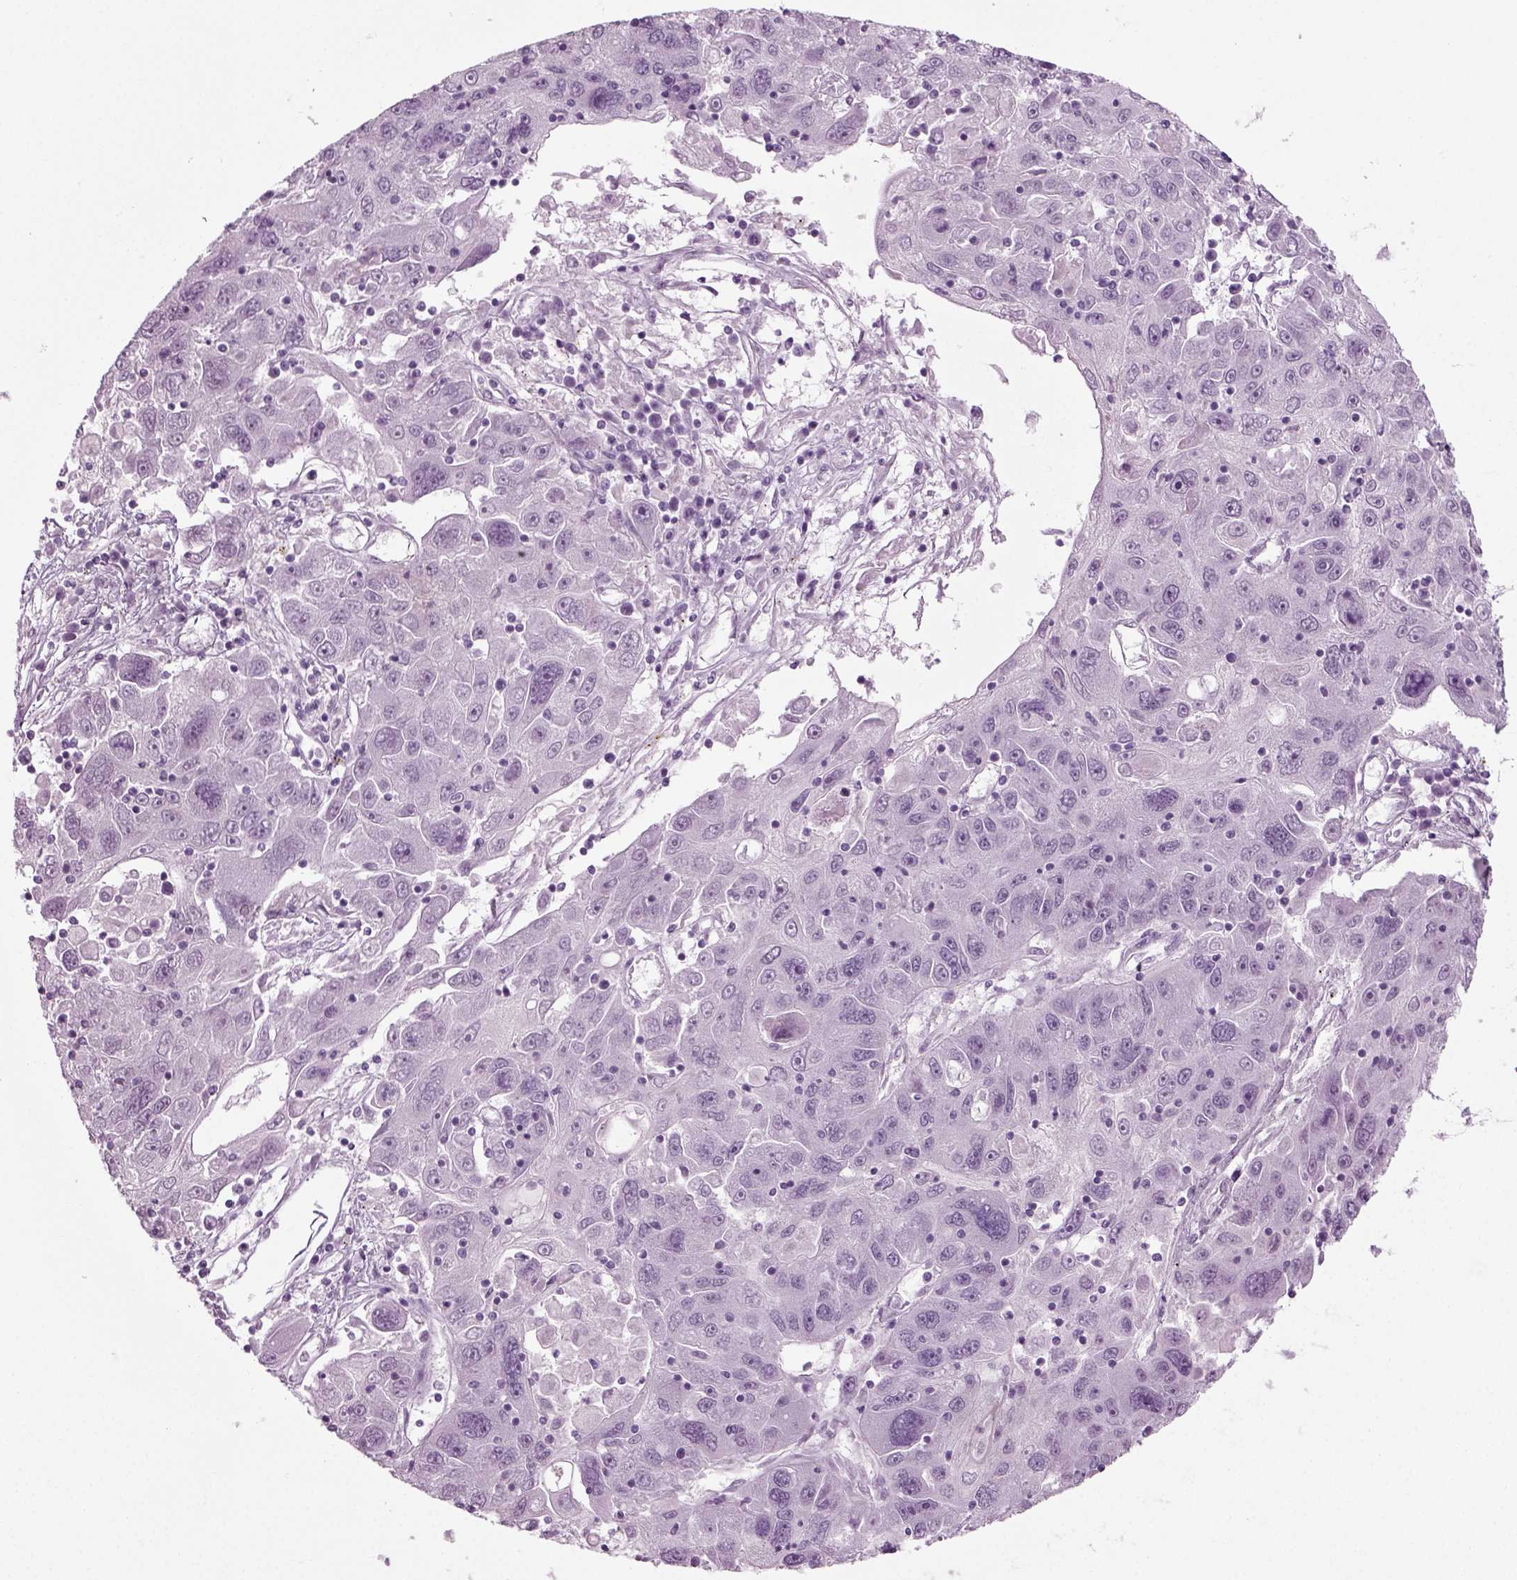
{"staining": {"intensity": "negative", "quantity": "none", "location": "none"}, "tissue": "stomach cancer", "cell_type": "Tumor cells", "image_type": "cancer", "snomed": [{"axis": "morphology", "description": "Adenocarcinoma, NOS"}, {"axis": "topography", "description": "Stomach"}], "caption": "Tumor cells show no significant protein staining in stomach cancer.", "gene": "ZC2HC1C", "patient": {"sex": "male", "age": 56}}